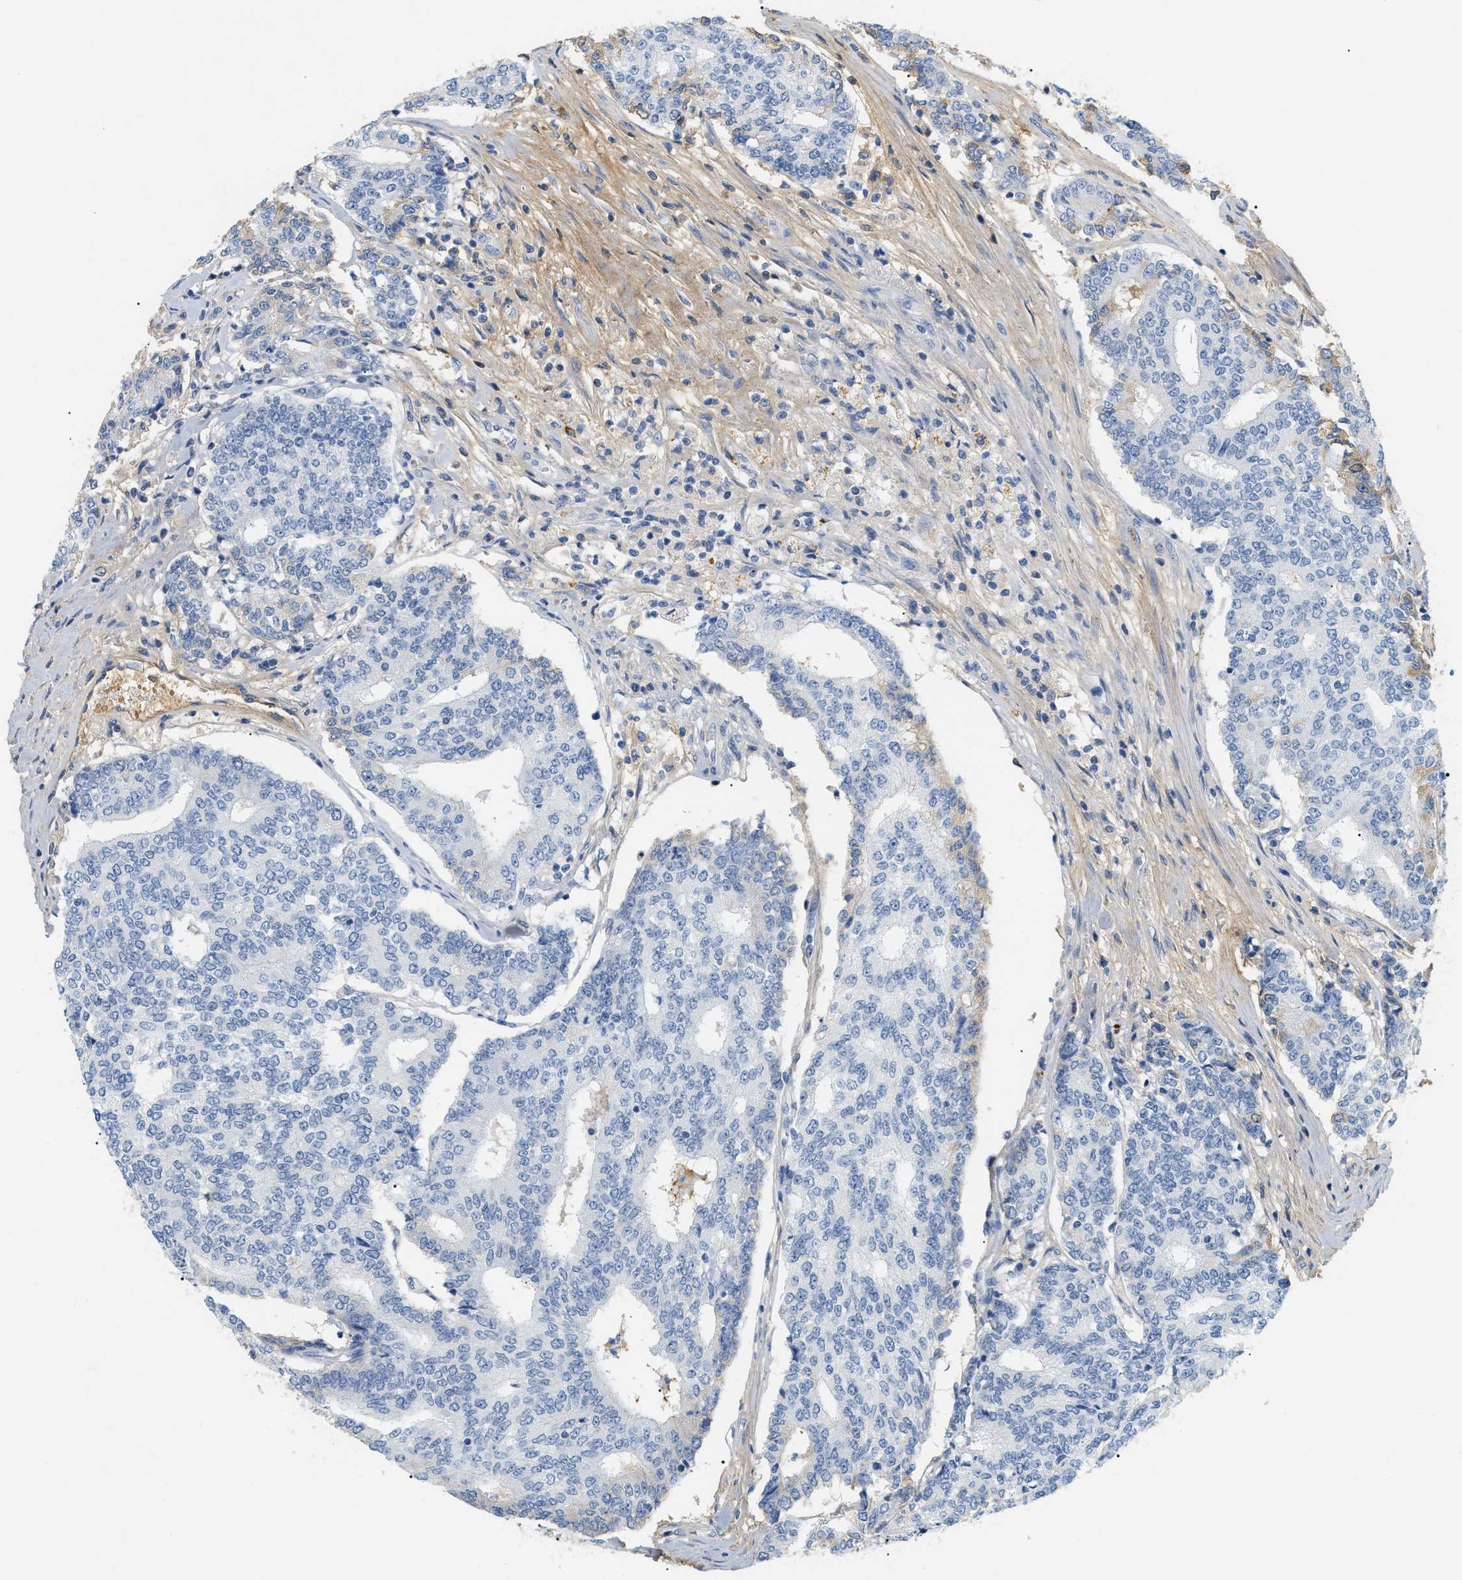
{"staining": {"intensity": "negative", "quantity": "none", "location": "none"}, "tissue": "prostate cancer", "cell_type": "Tumor cells", "image_type": "cancer", "snomed": [{"axis": "morphology", "description": "Normal tissue, NOS"}, {"axis": "morphology", "description": "Adenocarcinoma, High grade"}, {"axis": "topography", "description": "Prostate"}, {"axis": "topography", "description": "Seminal veicle"}], "caption": "Tumor cells are negative for brown protein staining in prostate cancer.", "gene": "CFH", "patient": {"sex": "male", "age": 55}}